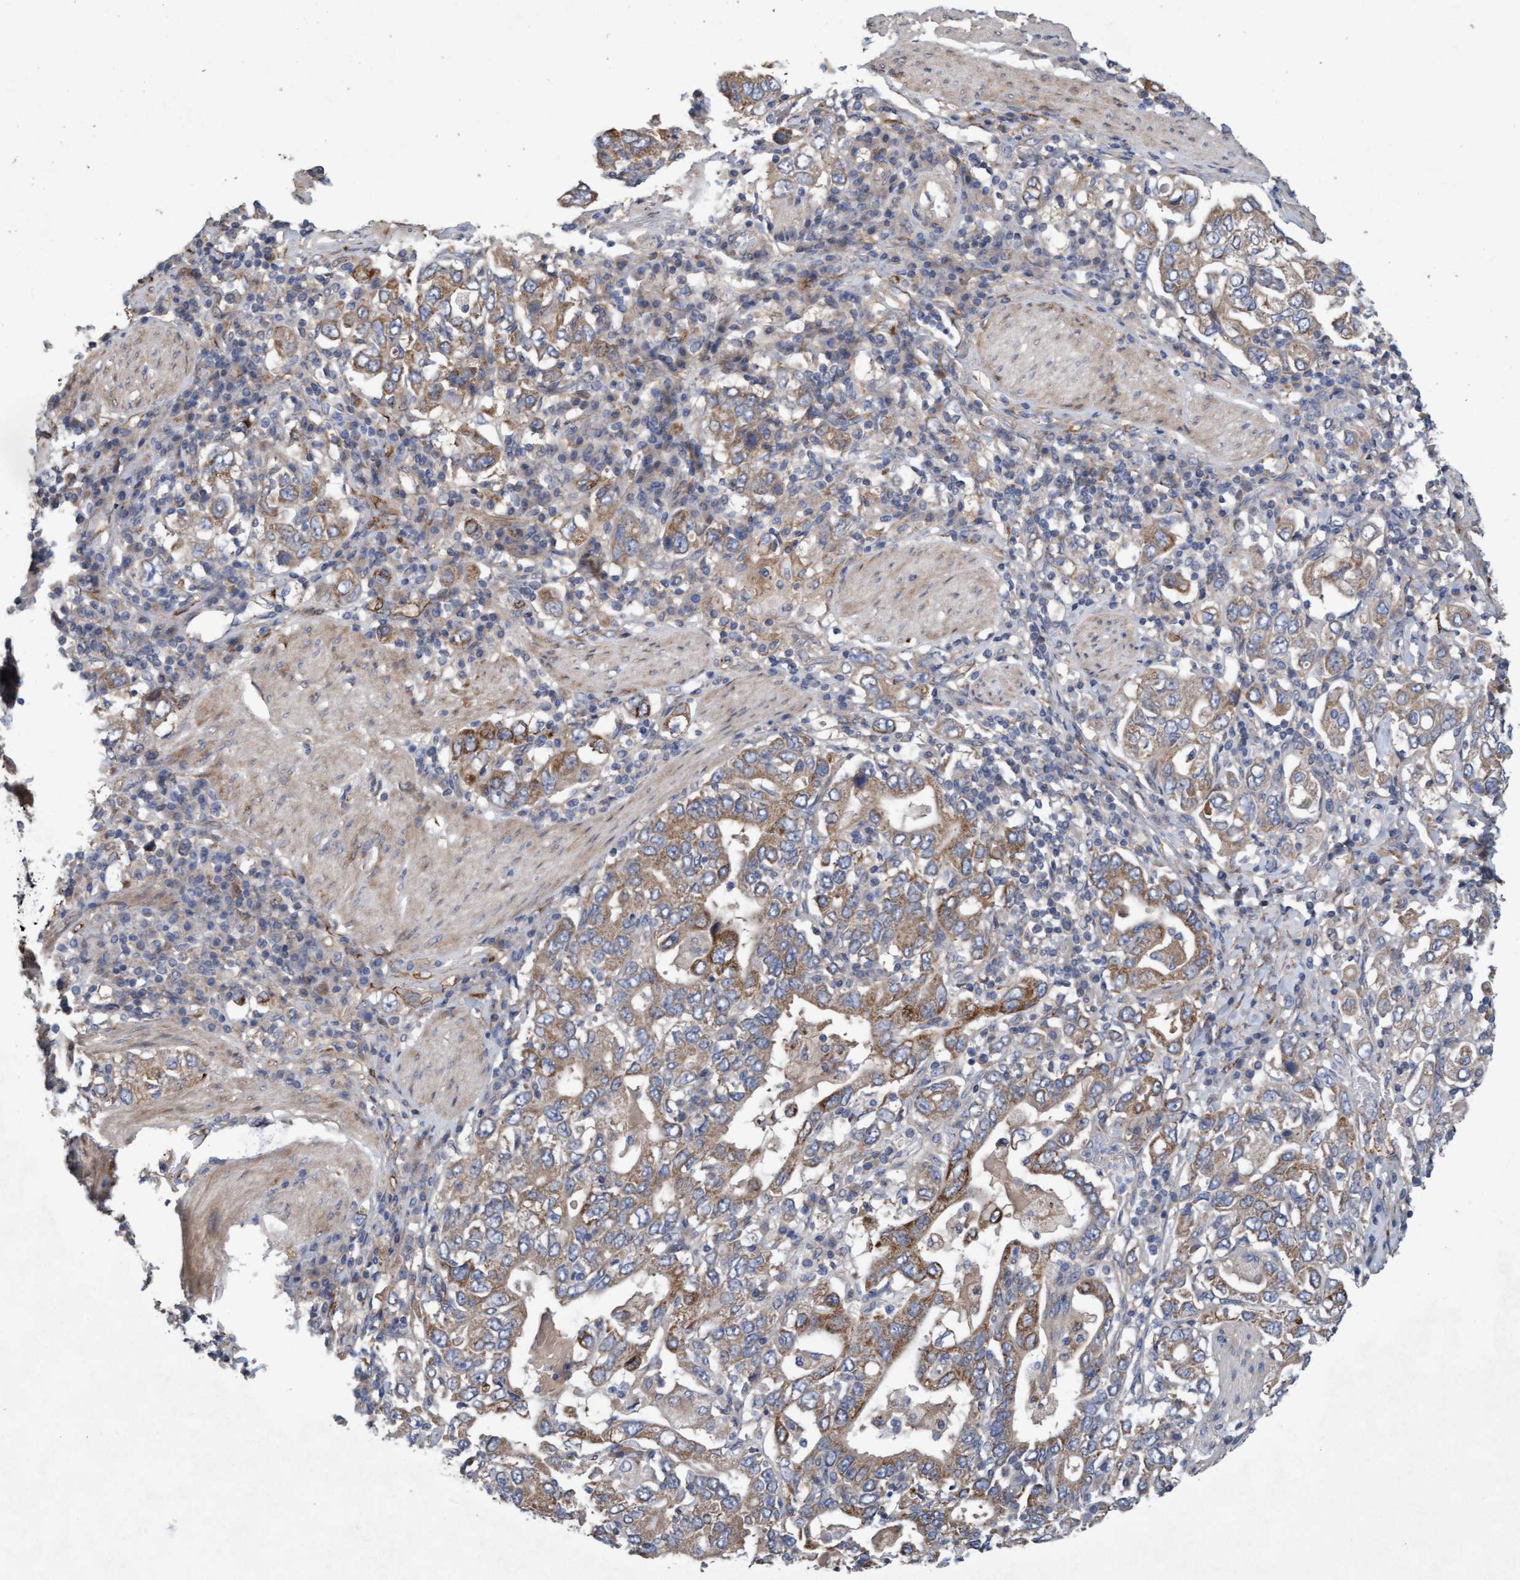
{"staining": {"intensity": "moderate", "quantity": ">75%", "location": "cytoplasmic/membranous"}, "tissue": "stomach cancer", "cell_type": "Tumor cells", "image_type": "cancer", "snomed": [{"axis": "morphology", "description": "Adenocarcinoma, NOS"}, {"axis": "topography", "description": "Stomach, upper"}], "caption": "Moderate cytoplasmic/membranous expression for a protein is appreciated in about >75% of tumor cells of stomach adenocarcinoma using immunohistochemistry.", "gene": "DDHD2", "patient": {"sex": "male", "age": 62}}